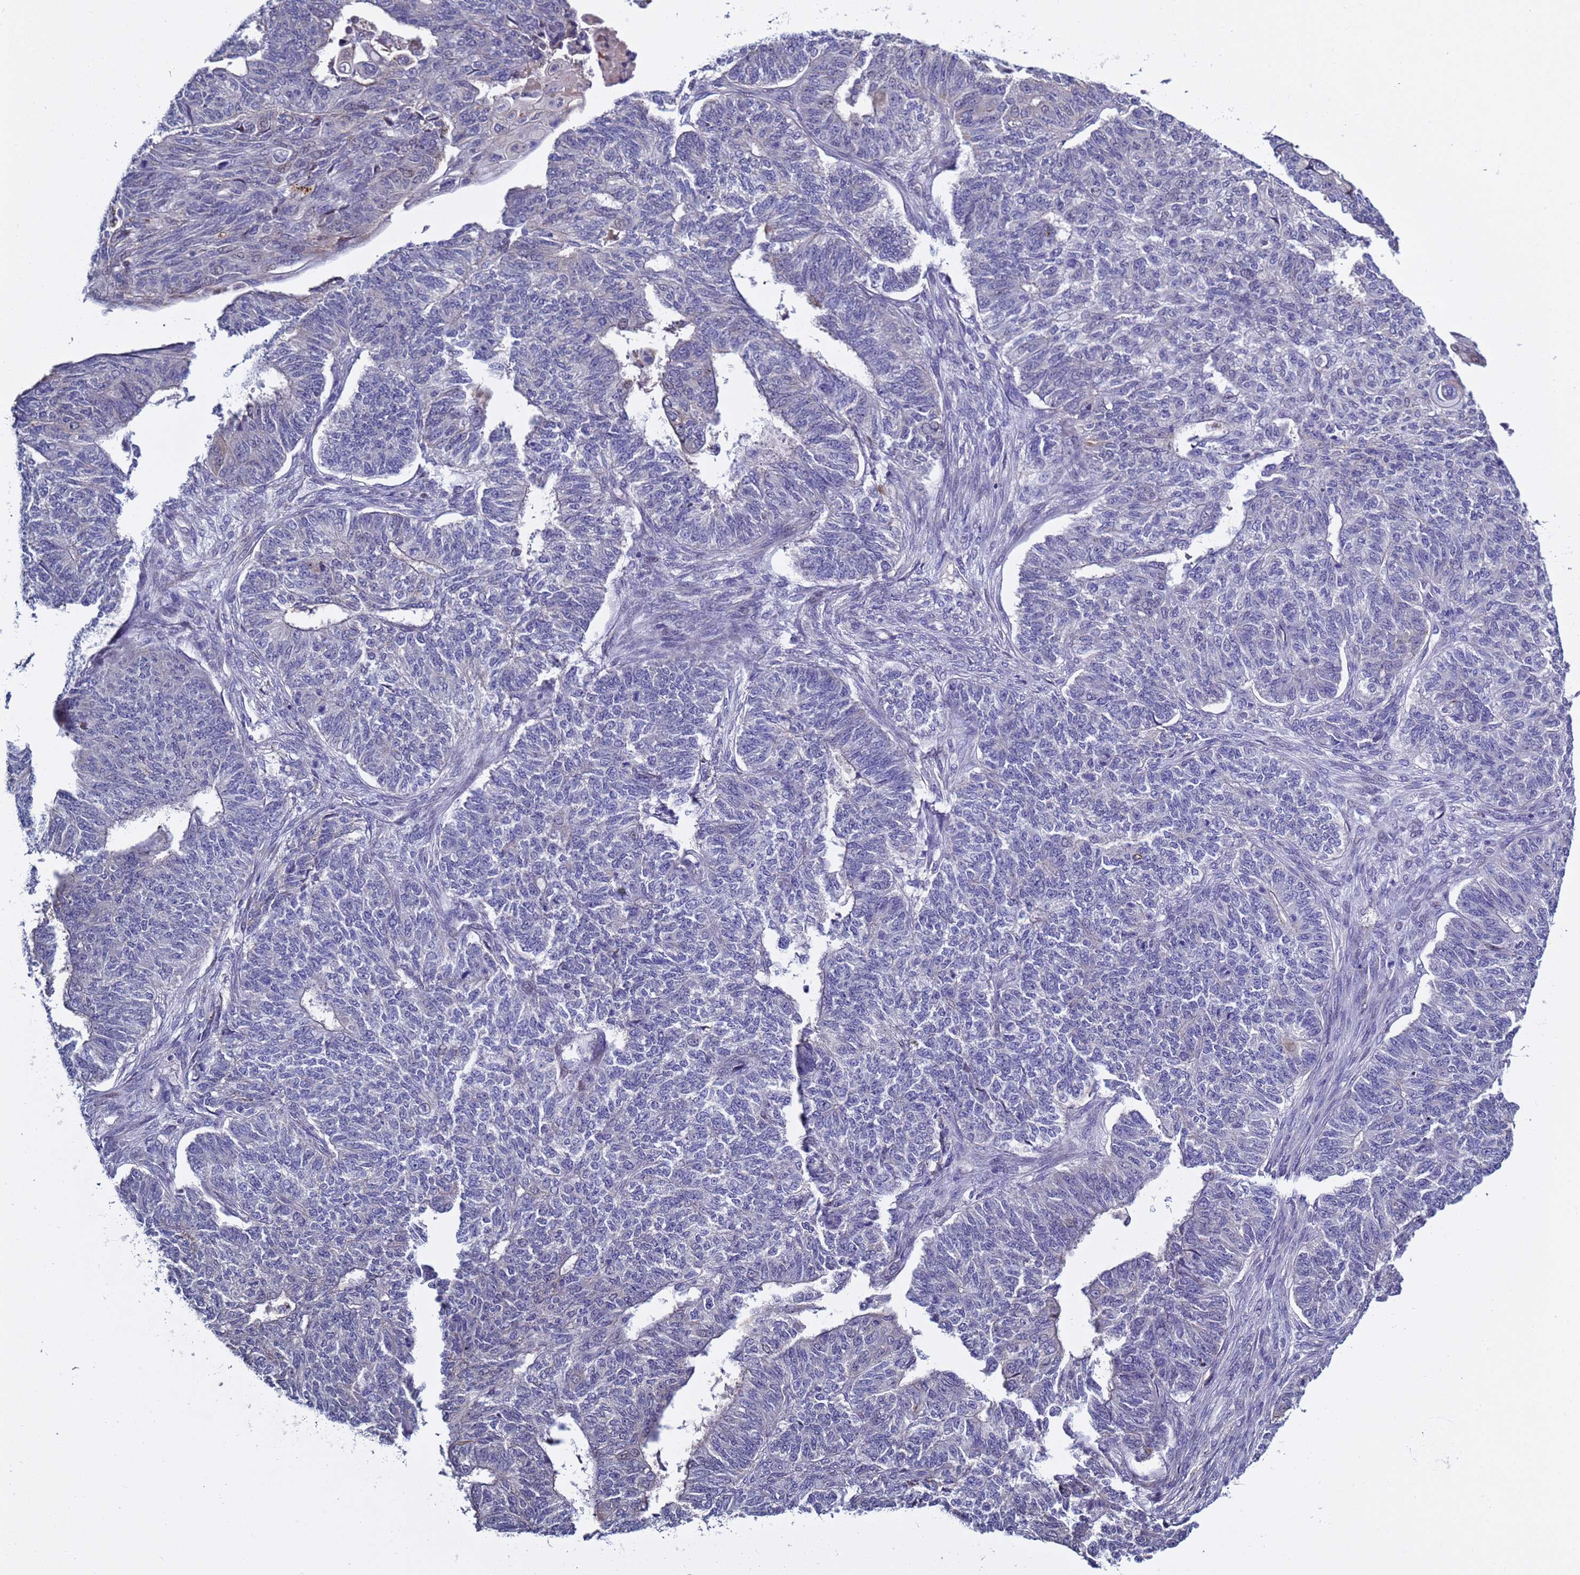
{"staining": {"intensity": "negative", "quantity": "none", "location": "none"}, "tissue": "endometrial cancer", "cell_type": "Tumor cells", "image_type": "cancer", "snomed": [{"axis": "morphology", "description": "Adenocarcinoma, NOS"}, {"axis": "topography", "description": "Endometrium"}], "caption": "A photomicrograph of human endometrial adenocarcinoma is negative for staining in tumor cells.", "gene": "NAT2", "patient": {"sex": "female", "age": 32}}